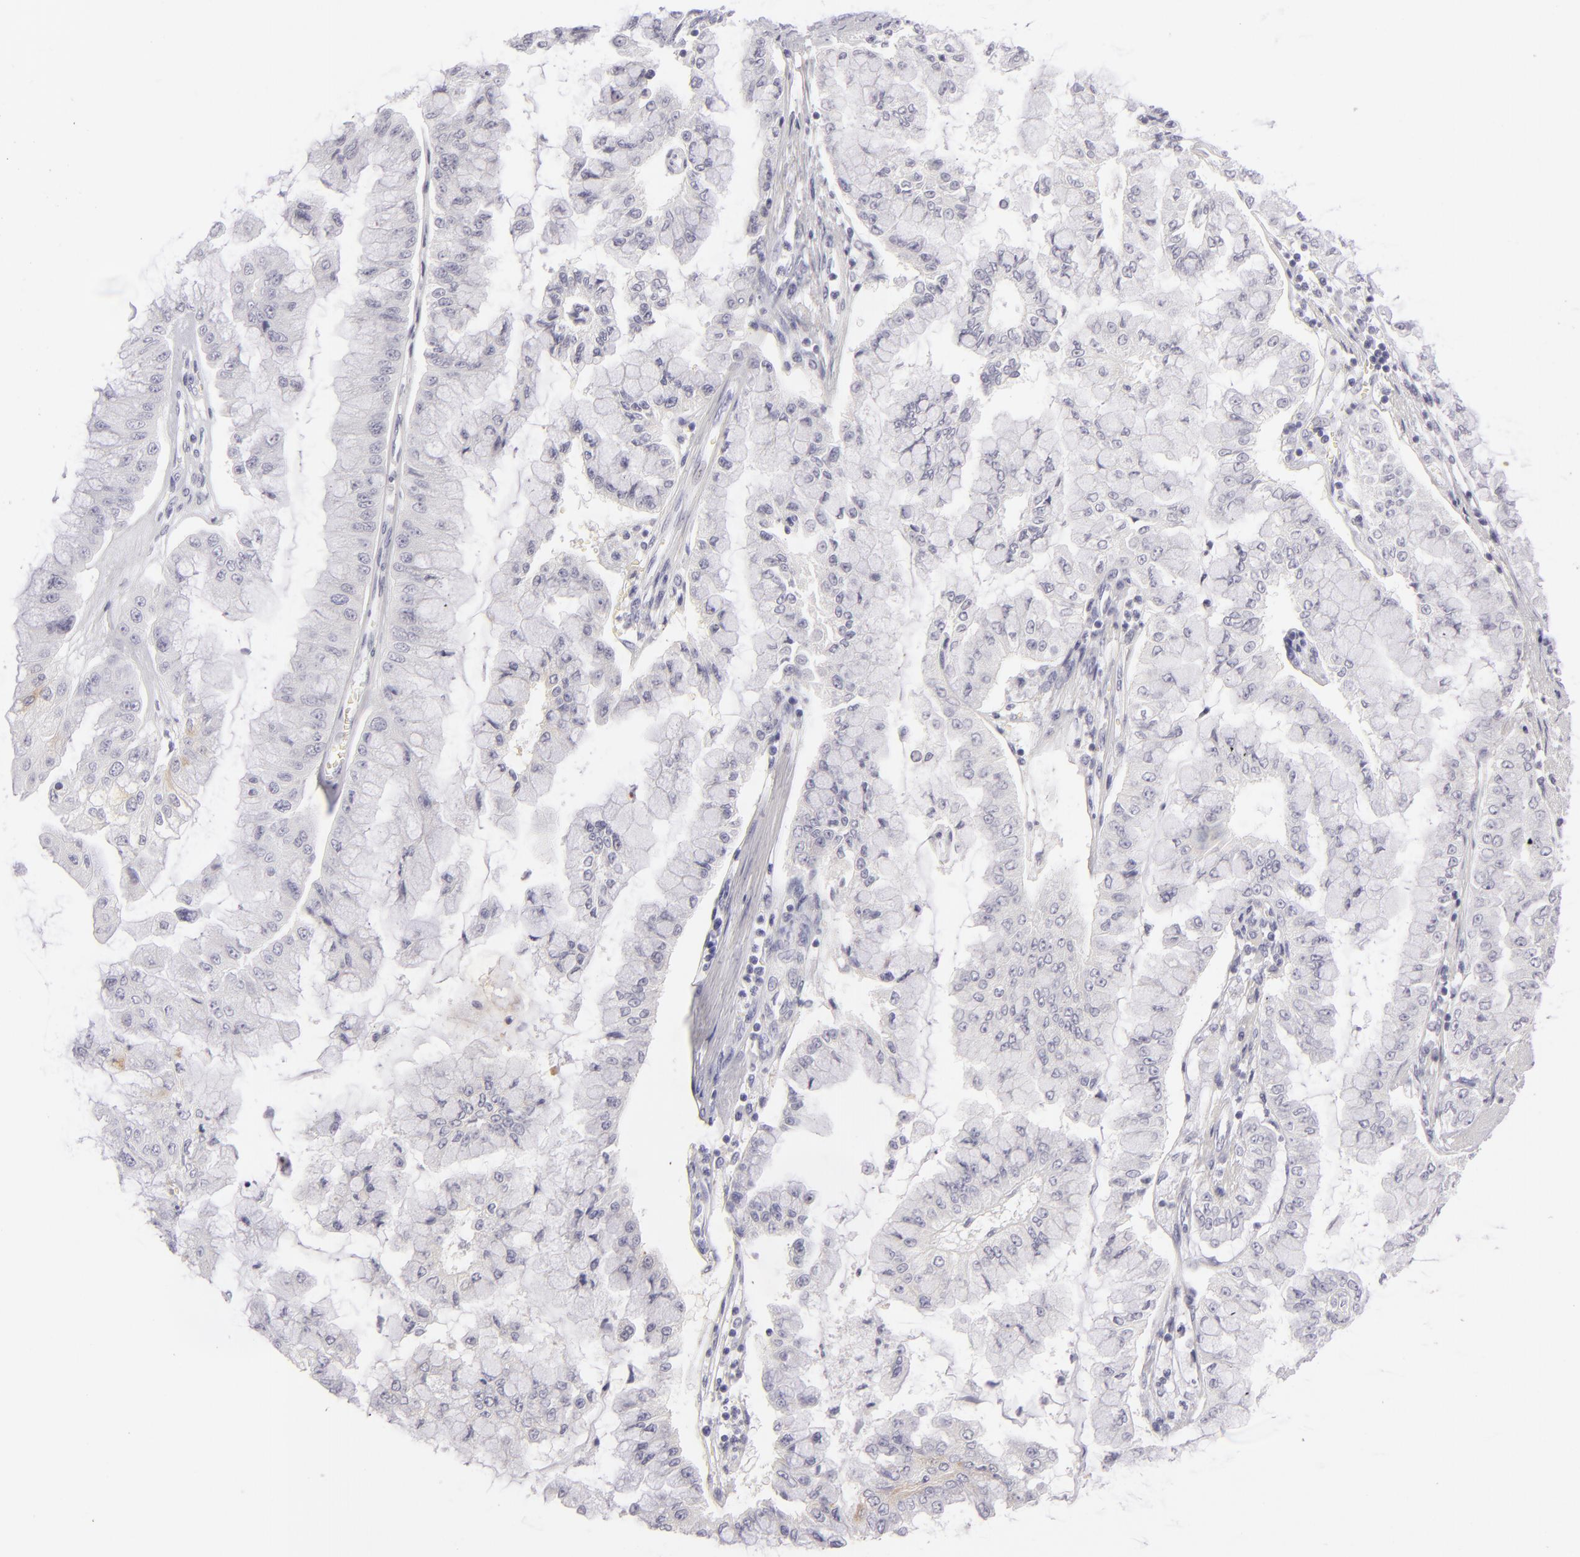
{"staining": {"intensity": "negative", "quantity": "none", "location": "none"}, "tissue": "liver cancer", "cell_type": "Tumor cells", "image_type": "cancer", "snomed": [{"axis": "morphology", "description": "Cholangiocarcinoma"}, {"axis": "topography", "description": "Liver"}], "caption": "Immunohistochemistry (IHC) micrograph of neoplastic tissue: human liver cancer (cholangiocarcinoma) stained with DAB (3,3'-diaminobenzidine) exhibits no significant protein positivity in tumor cells.", "gene": "TNNC1", "patient": {"sex": "female", "age": 79}}